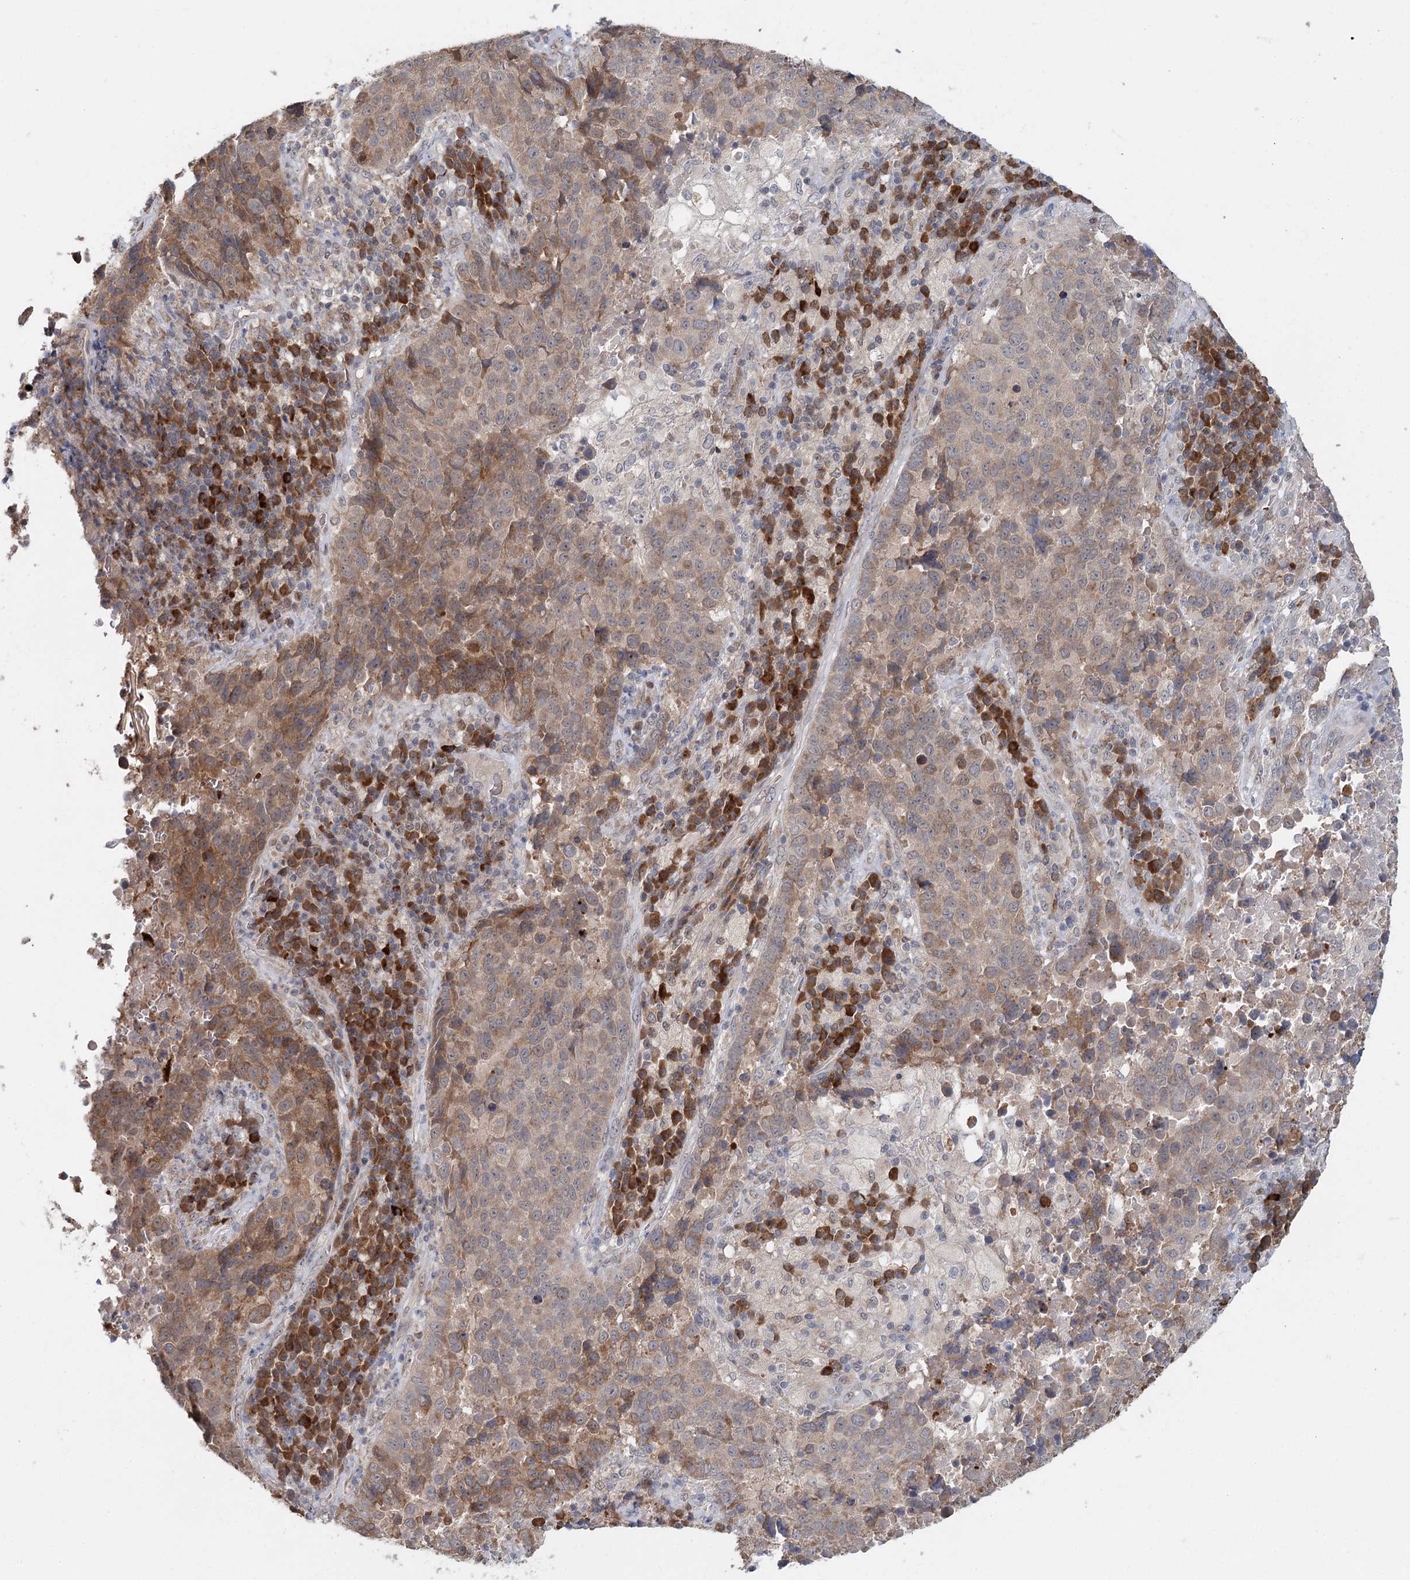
{"staining": {"intensity": "moderate", "quantity": ">75%", "location": "cytoplasmic/membranous"}, "tissue": "lung cancer", "cell_type": "Tumor cells", "image_type": "cancer", "snomed": [{"axis": "morphology", "description": "Squamous cell carcinoma, NOS"}, {"axis": "topography", "description": "Lung"}], "caption": "Protein staining shows moderate cytoplasmic/membranous expression in approximately >75% of tumor cells in squamous cell carcinoma (lung).", "gene": "ADK", "patient": {"sex": "male", "age": 73}}